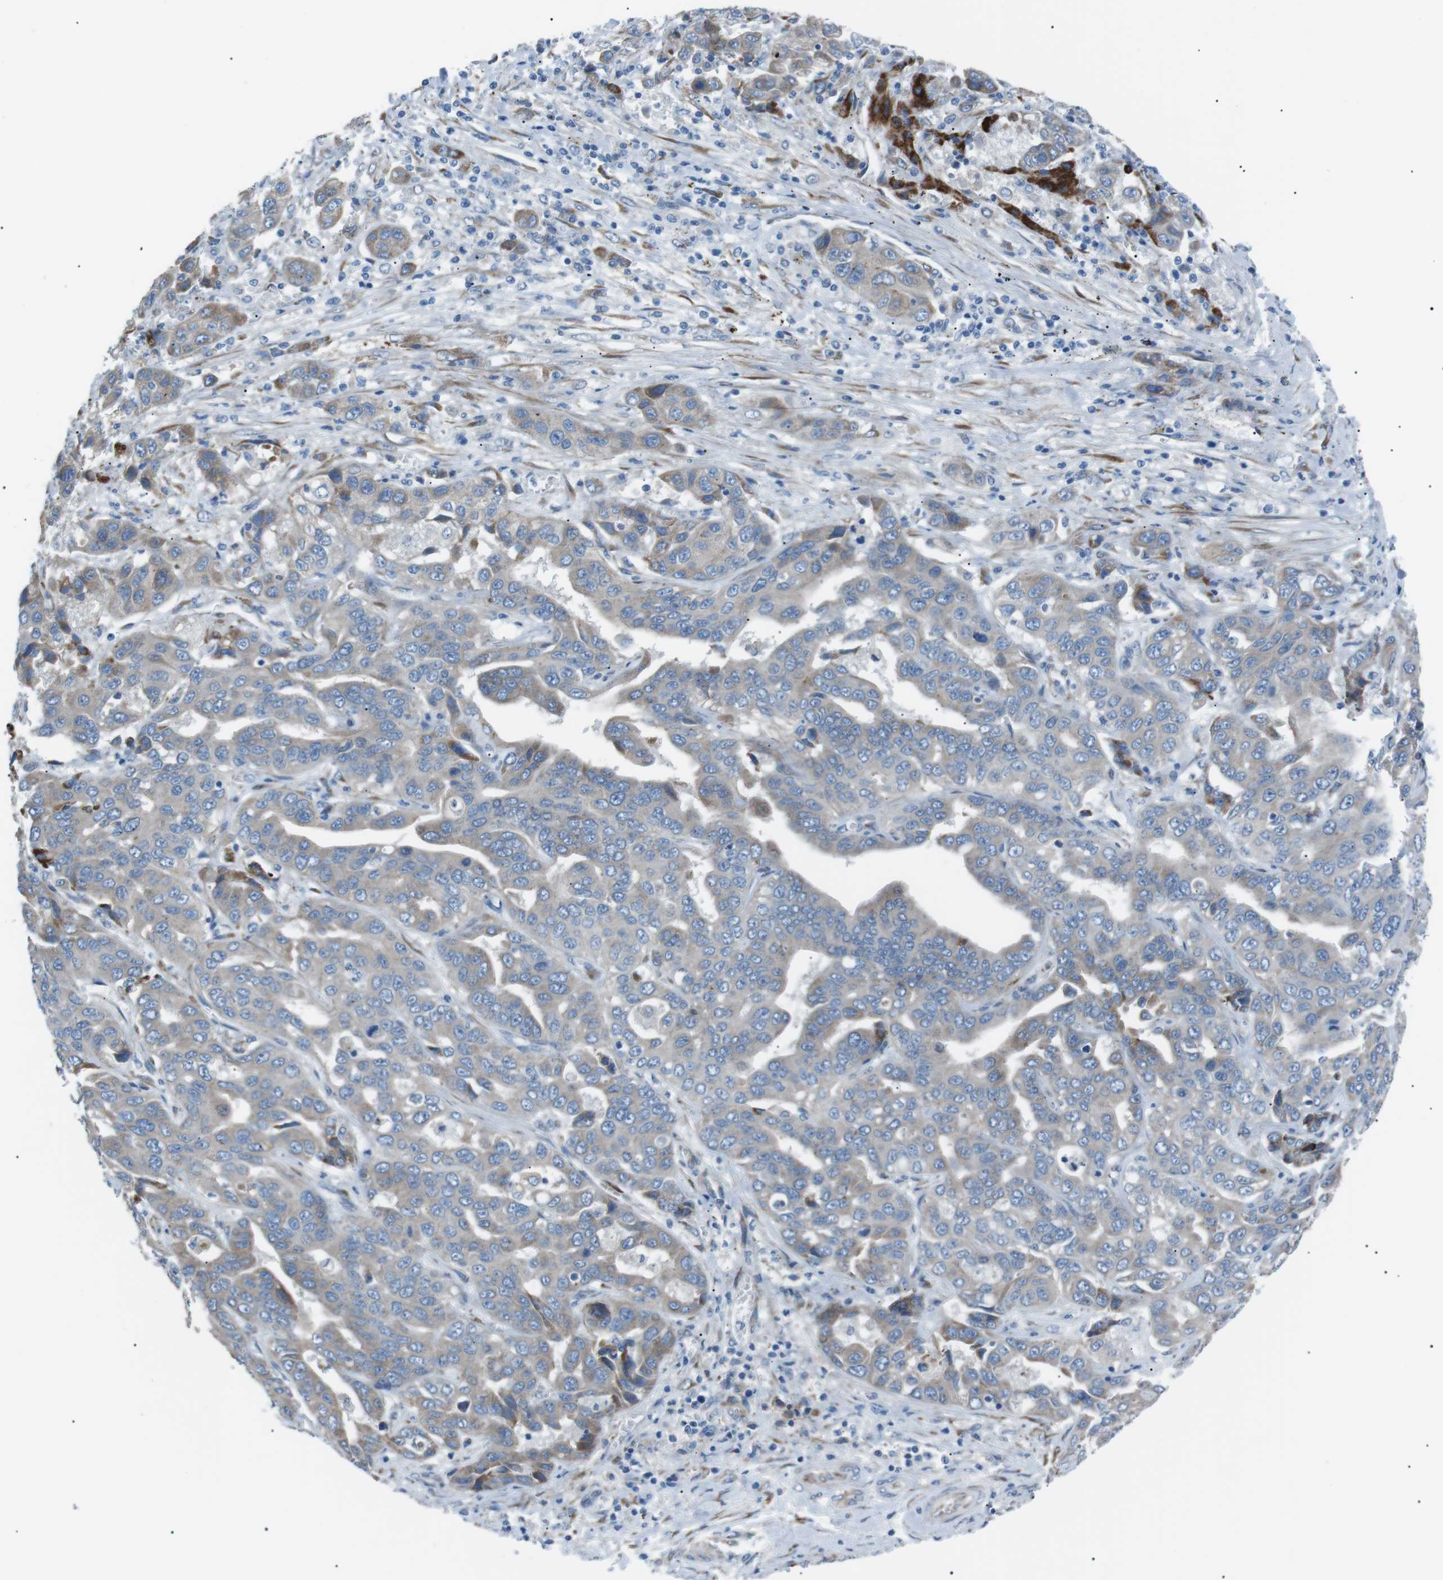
{"staining": {"intensity": "negative", "quantity": "none", "location": "none"}, "tissue": "liver cancer", "cell_type": "Tumor cells", "image_type": "cancer", "snomed": [{"axis": "morphology", "description": "Cholangiocarcinoma"}, {"axis": "topography", "description": "Liver"}], "caption": "The IHC photomicrograph has no significant positivity in tumor cells of liver cancer (cholangiocarcinoma) tissue.", "gene": "MTARC2", "patient": {"sex": "female", "age": 52}}